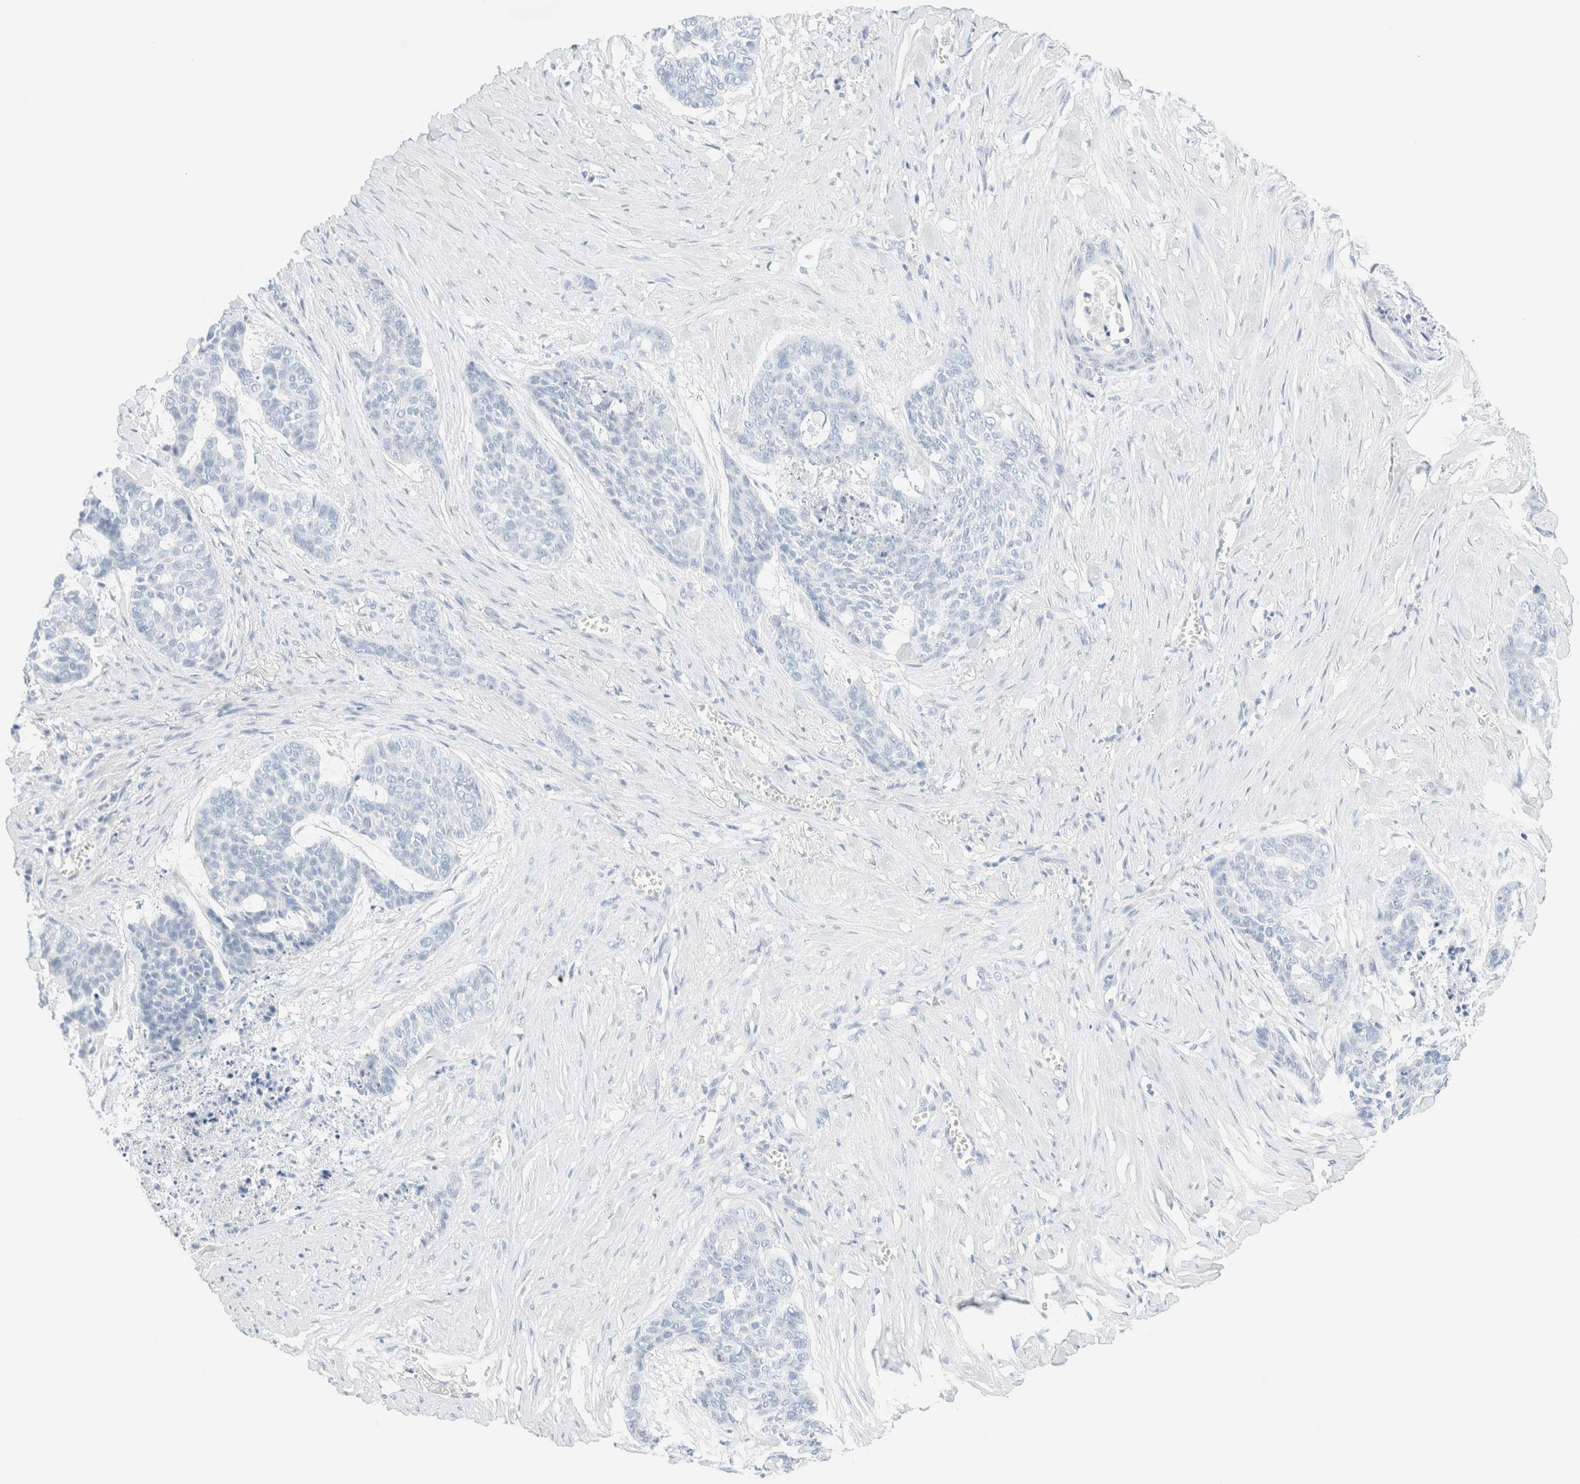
{"staining": {"intensity": "negative", "quantity": "none", "location": "none"}, "tissue": "skin cancer", "cell_type": "Tumor cells", "image_type": "cancer", "snomed": [{"axis": "morphology", "description": "Basal cell carcinoma"}, {"axis": "topography", "description": "Skin"}], "caption": "Protein analysis of basal cell carcinoma (skin) reveals no significant staining in tumor cells.", "gene": "DPYS", "patient": {"sex": "female", "age": 64}}